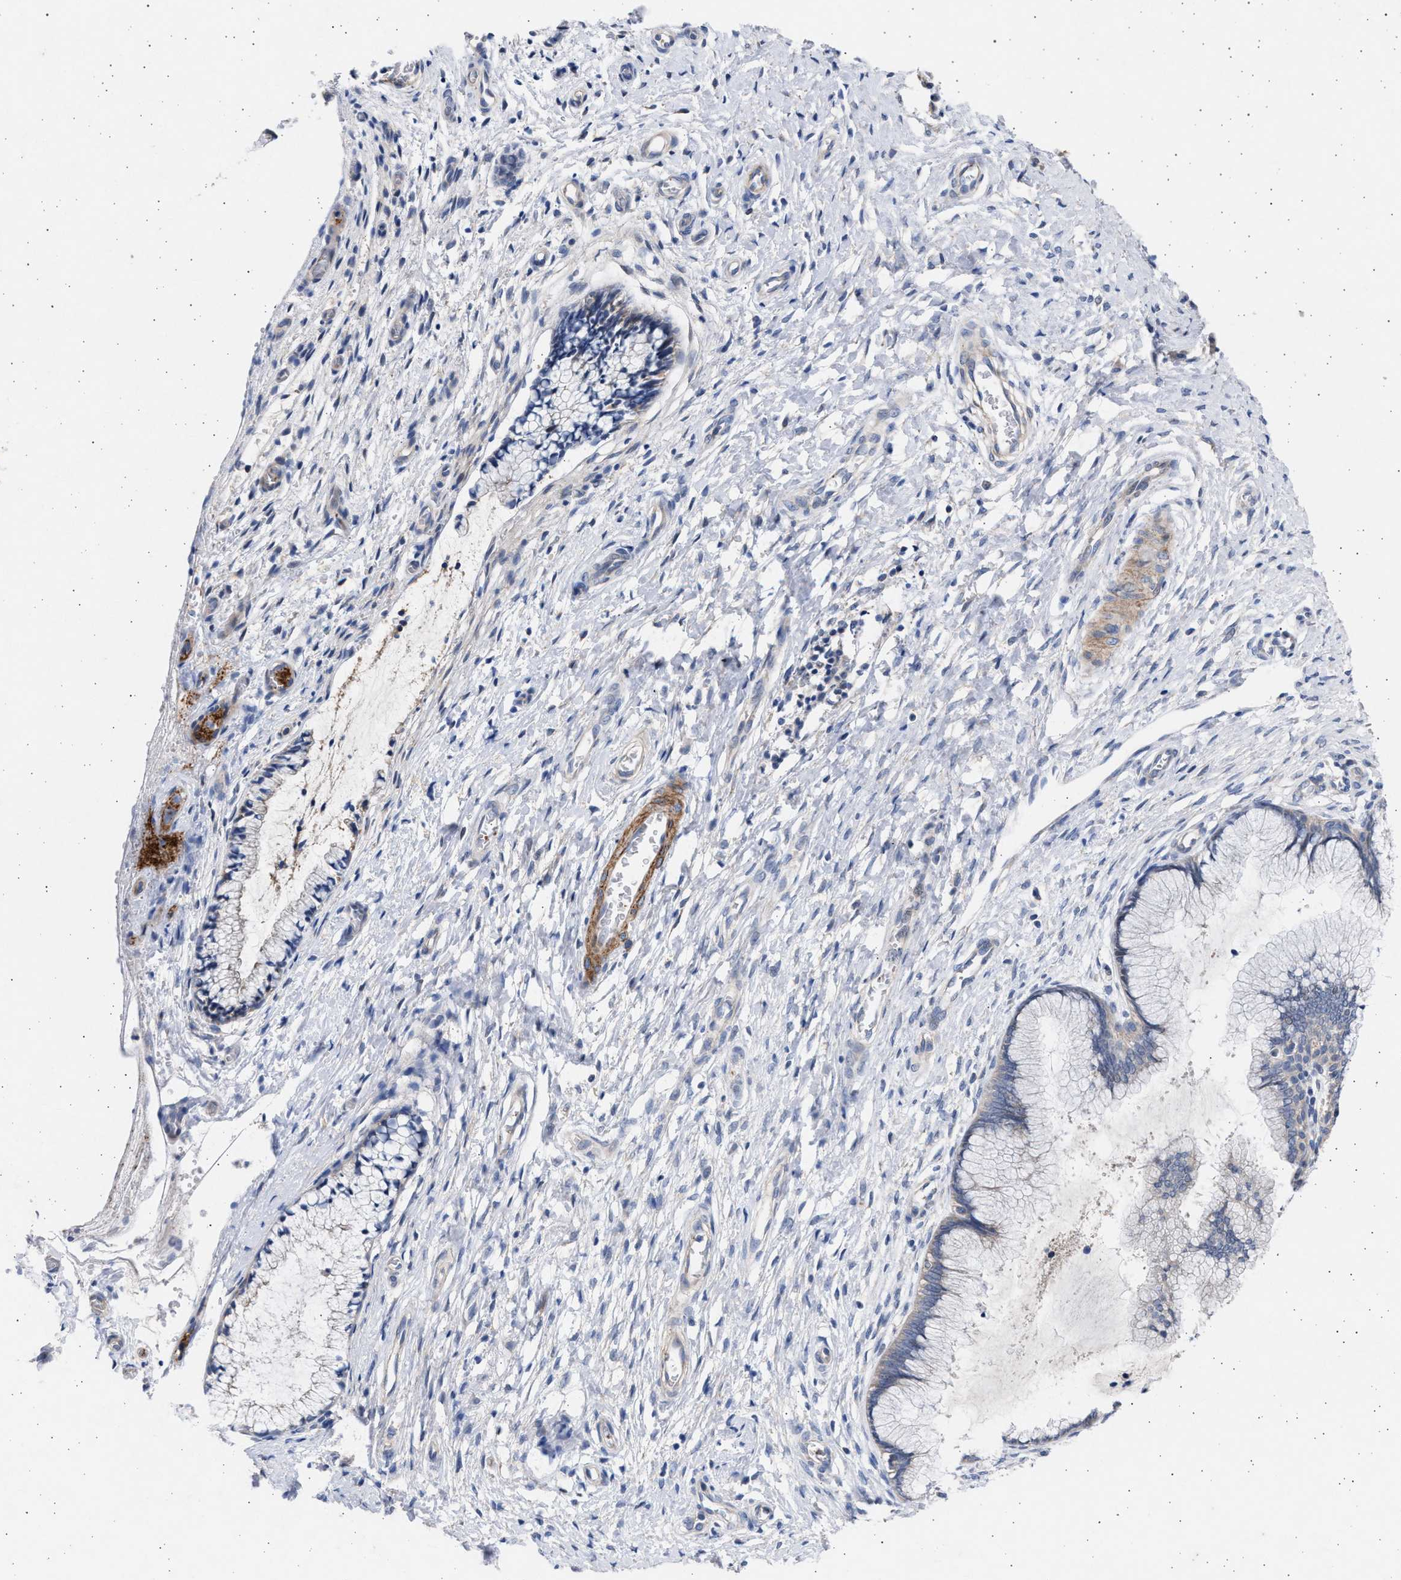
{"staining": {"intensity": "negative", "quantity": "none", "location": "none"}, "tissue": "cervix", "cell_type": "Glandular cells", "image_type": "normal", "snomed": [{"axis": "morphology", "description": "Normal tissue, NOS"}, {"axis": "topography", "description": "Cervix"}], "caption": "Histopathology image shows no significant protein staining in glandular cells of normal cervix.", "gene": "NBR1", "patient": {"sex": "female", "age": 55}}